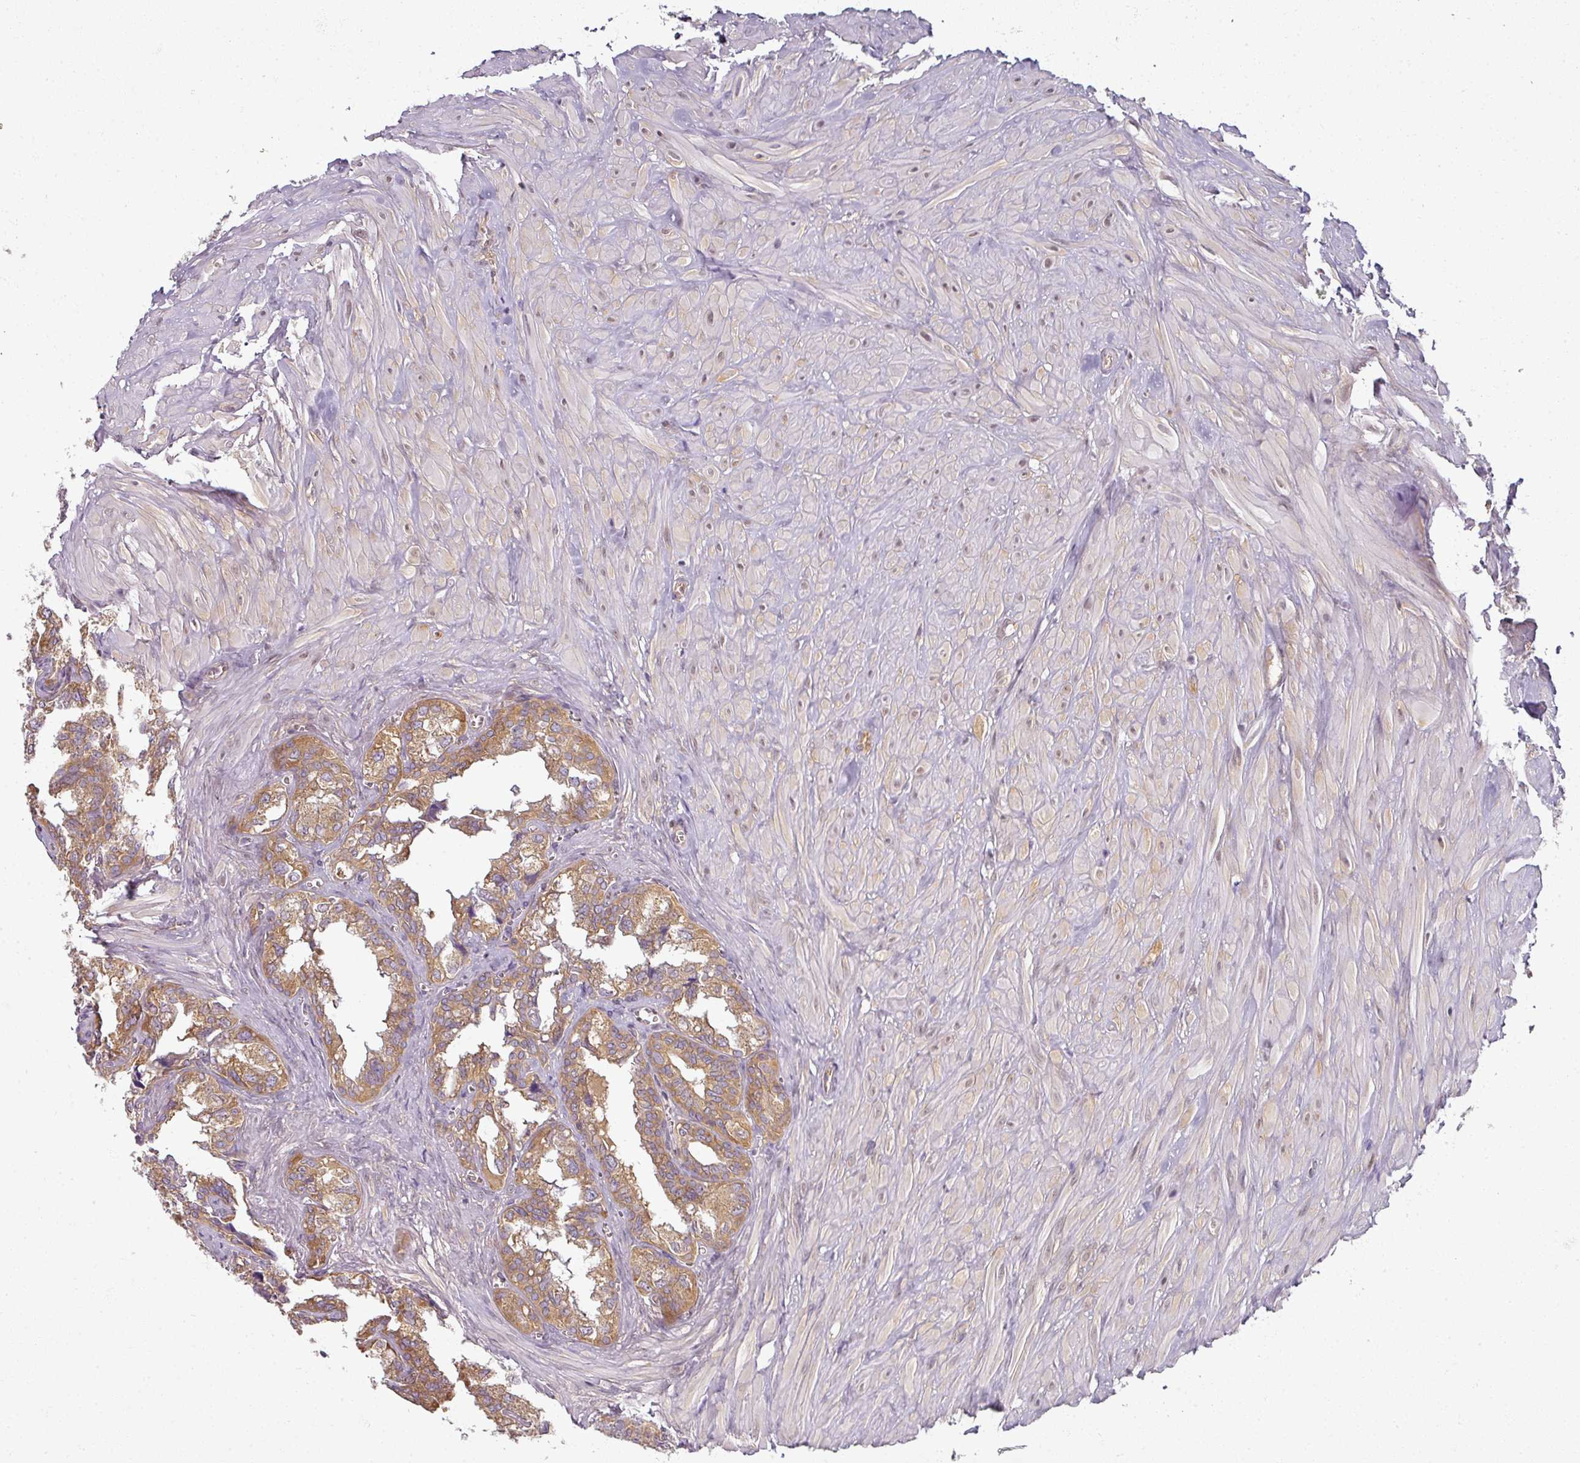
{"staining": {"intensity": "moderate", "quantity": ">75%", "location": "cytoplasmic/membranous"}, "tissue": "seminal vesicle", "cell_type": "Glandular cells", "image_type": "normal", "snomed": [{"axis": "morphology", "description": "Normal tissue, NOS"}, {"axis": "topography", "description": "Seminal veicle"}], "caption": "A brown stain shows moderate cytoplasmic/membranous staining of a protein in glandular cells of benign human seminal vesicle. The staining was performed using DAB to visualize the protein expression in brown, while the nuclei were stained in blue with hematoxylin (Magnification: 20x).", "gene": "AGPAT4", "patient": {"sex": "male", "age": 67}}